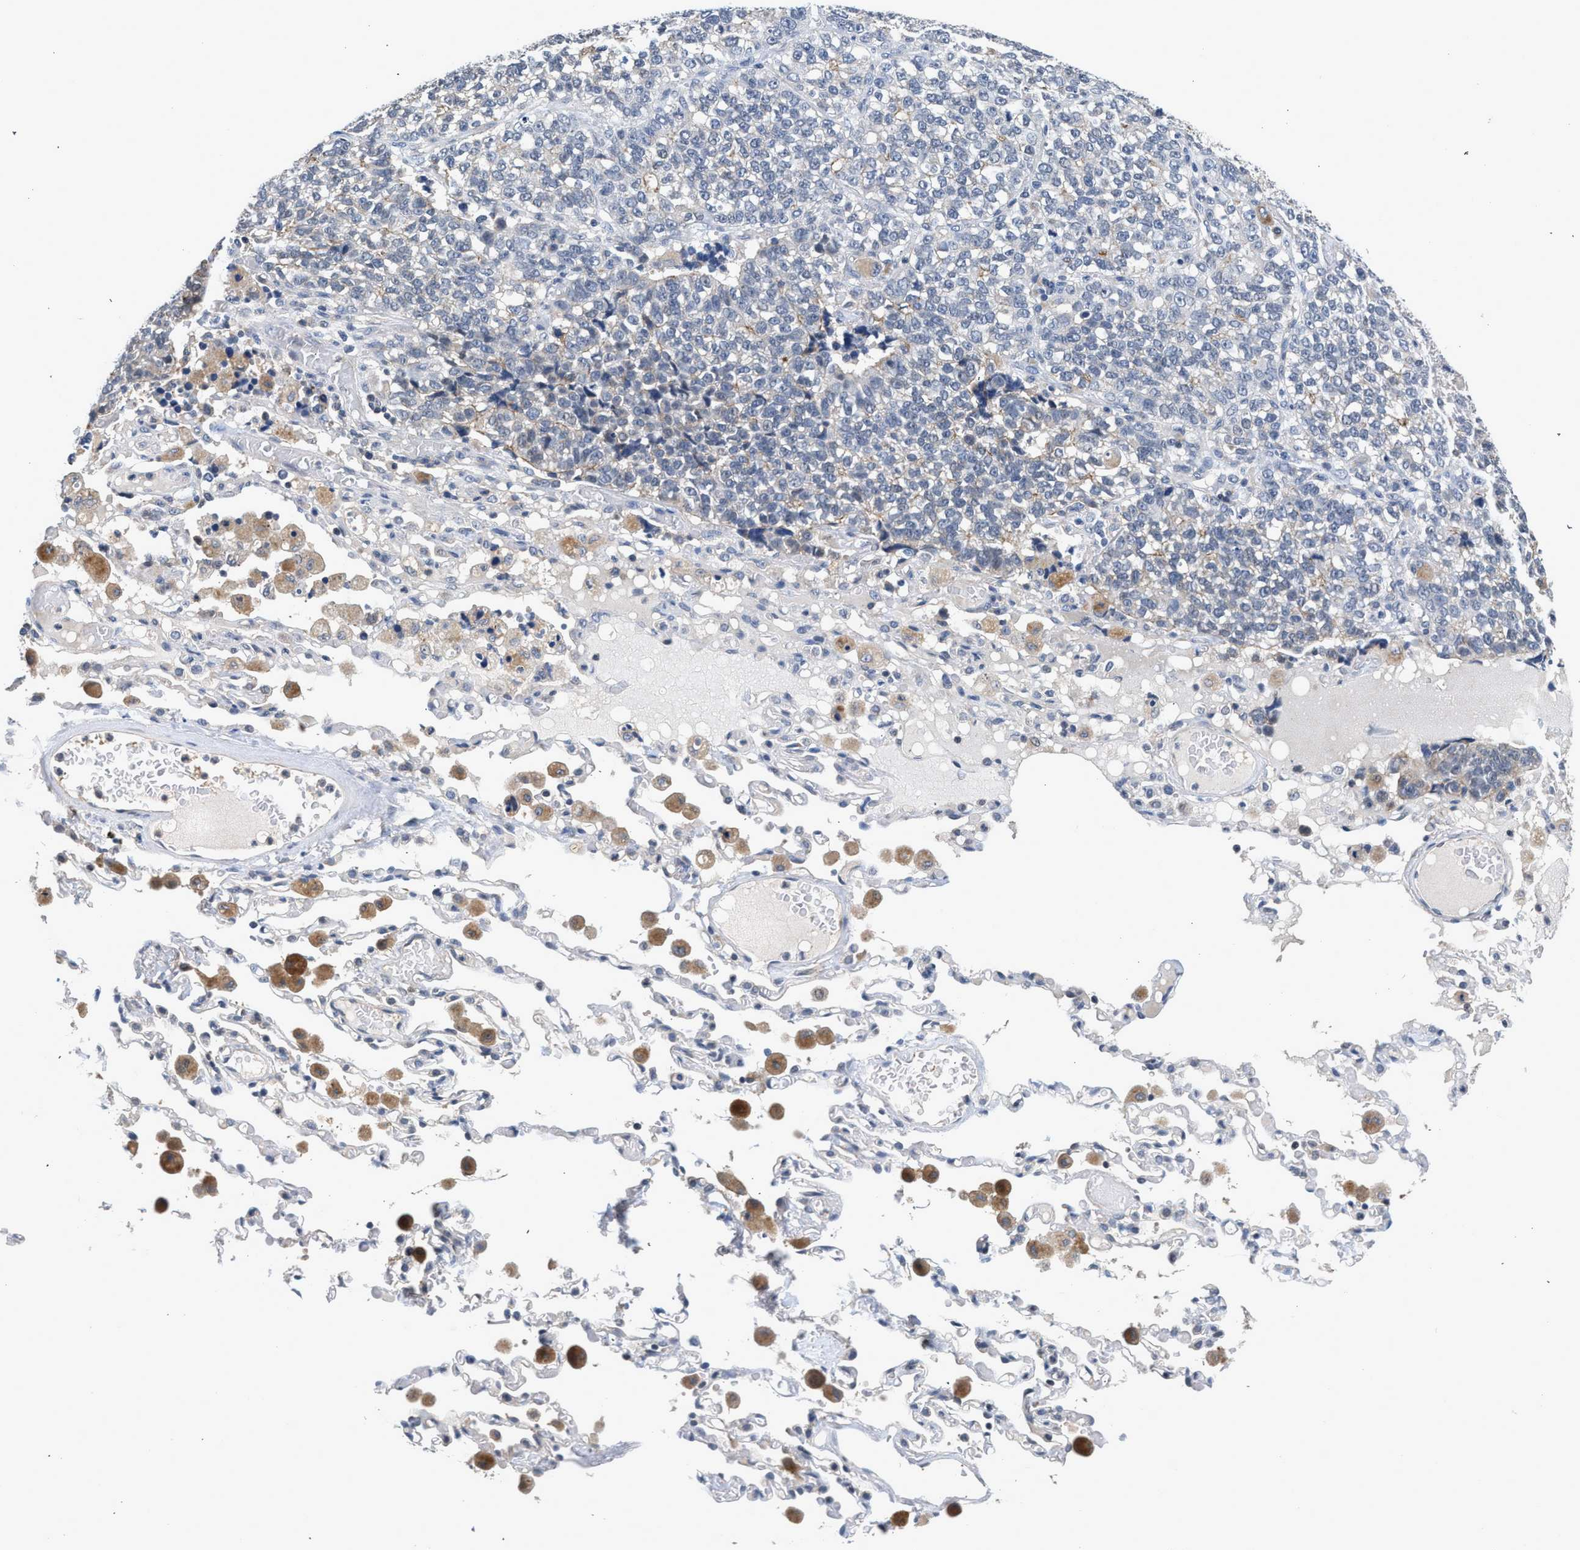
{"staining": {"intensity": "negative", "quantity": "none", "location": "none"}, "tissue": "lung cancer", "cell_type": "Tumor cells", "image_type": "cancer", "snomed": [{"axis": "morphology", "description": "Adenocarcinoma, NOS"}, {"axis": "topography", "description": "Lung"}], "caption": "Immunohistochemical staining of lung cancer reveals no significant expression in tumor cells. (Stains: DAB immunohistochemistry with hematoxylin counter stain, Microscopy: brightfield microscopy at high magnification).", "gene": "CSF3R", "patient": {"sex": "male", "age": 49}}